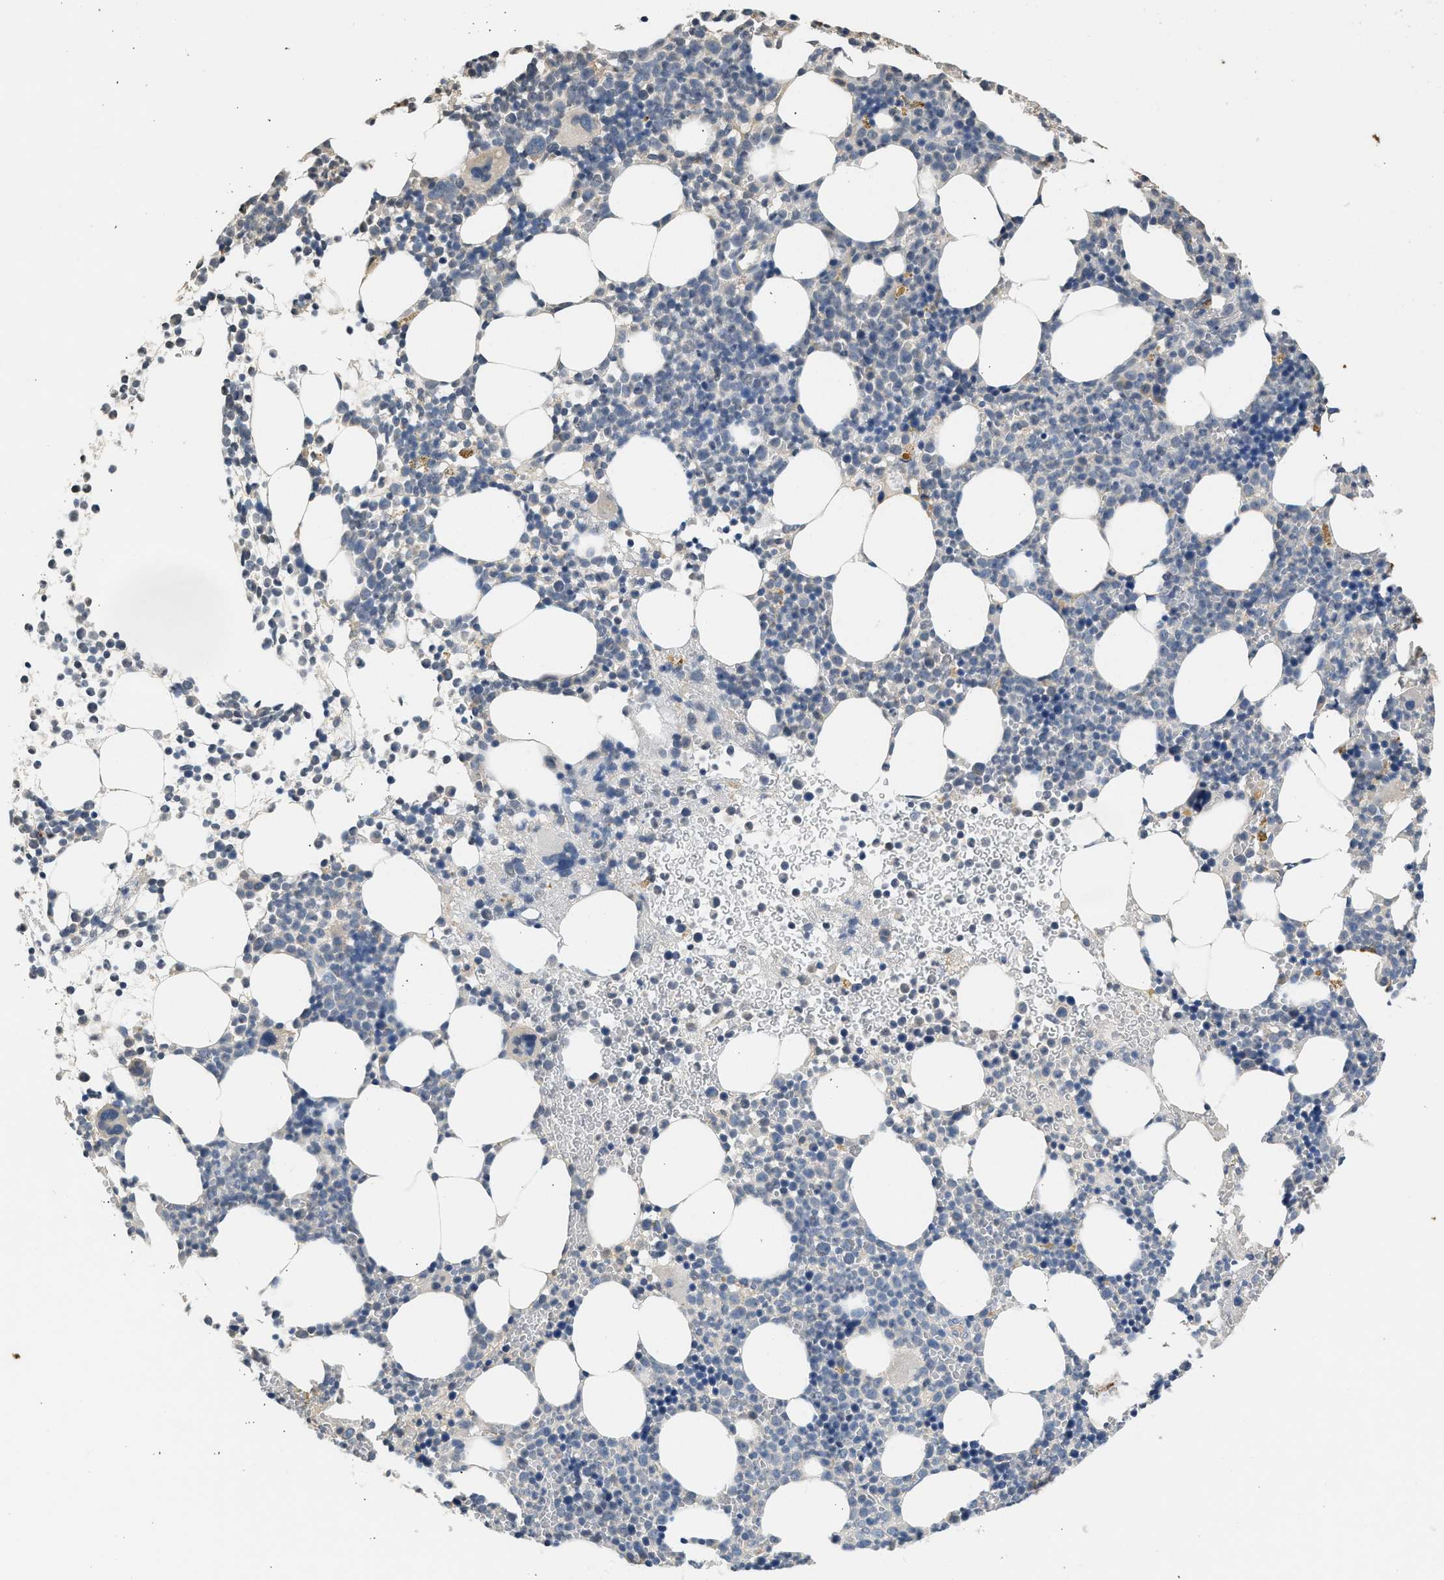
{"staining": {"intensity": "weak", "quantity": "<25%", "location": "cytoplasmic/membranous"}, "tissue": "bone marrow", "cell_type": "Hematopoietic cells", "image_type": "normal", "snomed": [{"axis": "morphology", "description": "Normal tissue, NOS"}, {"axis": "morphology", "description": "Inflammation, NOS"}, {"axis": "topography", "description": "Bone marrow"}], "caption": "Protein analysis of benign bone marrow shows no significant expression in hematopoietic cells.", "gene": "SULT2A1", "patient": {"sex": "female", "age": 67}}